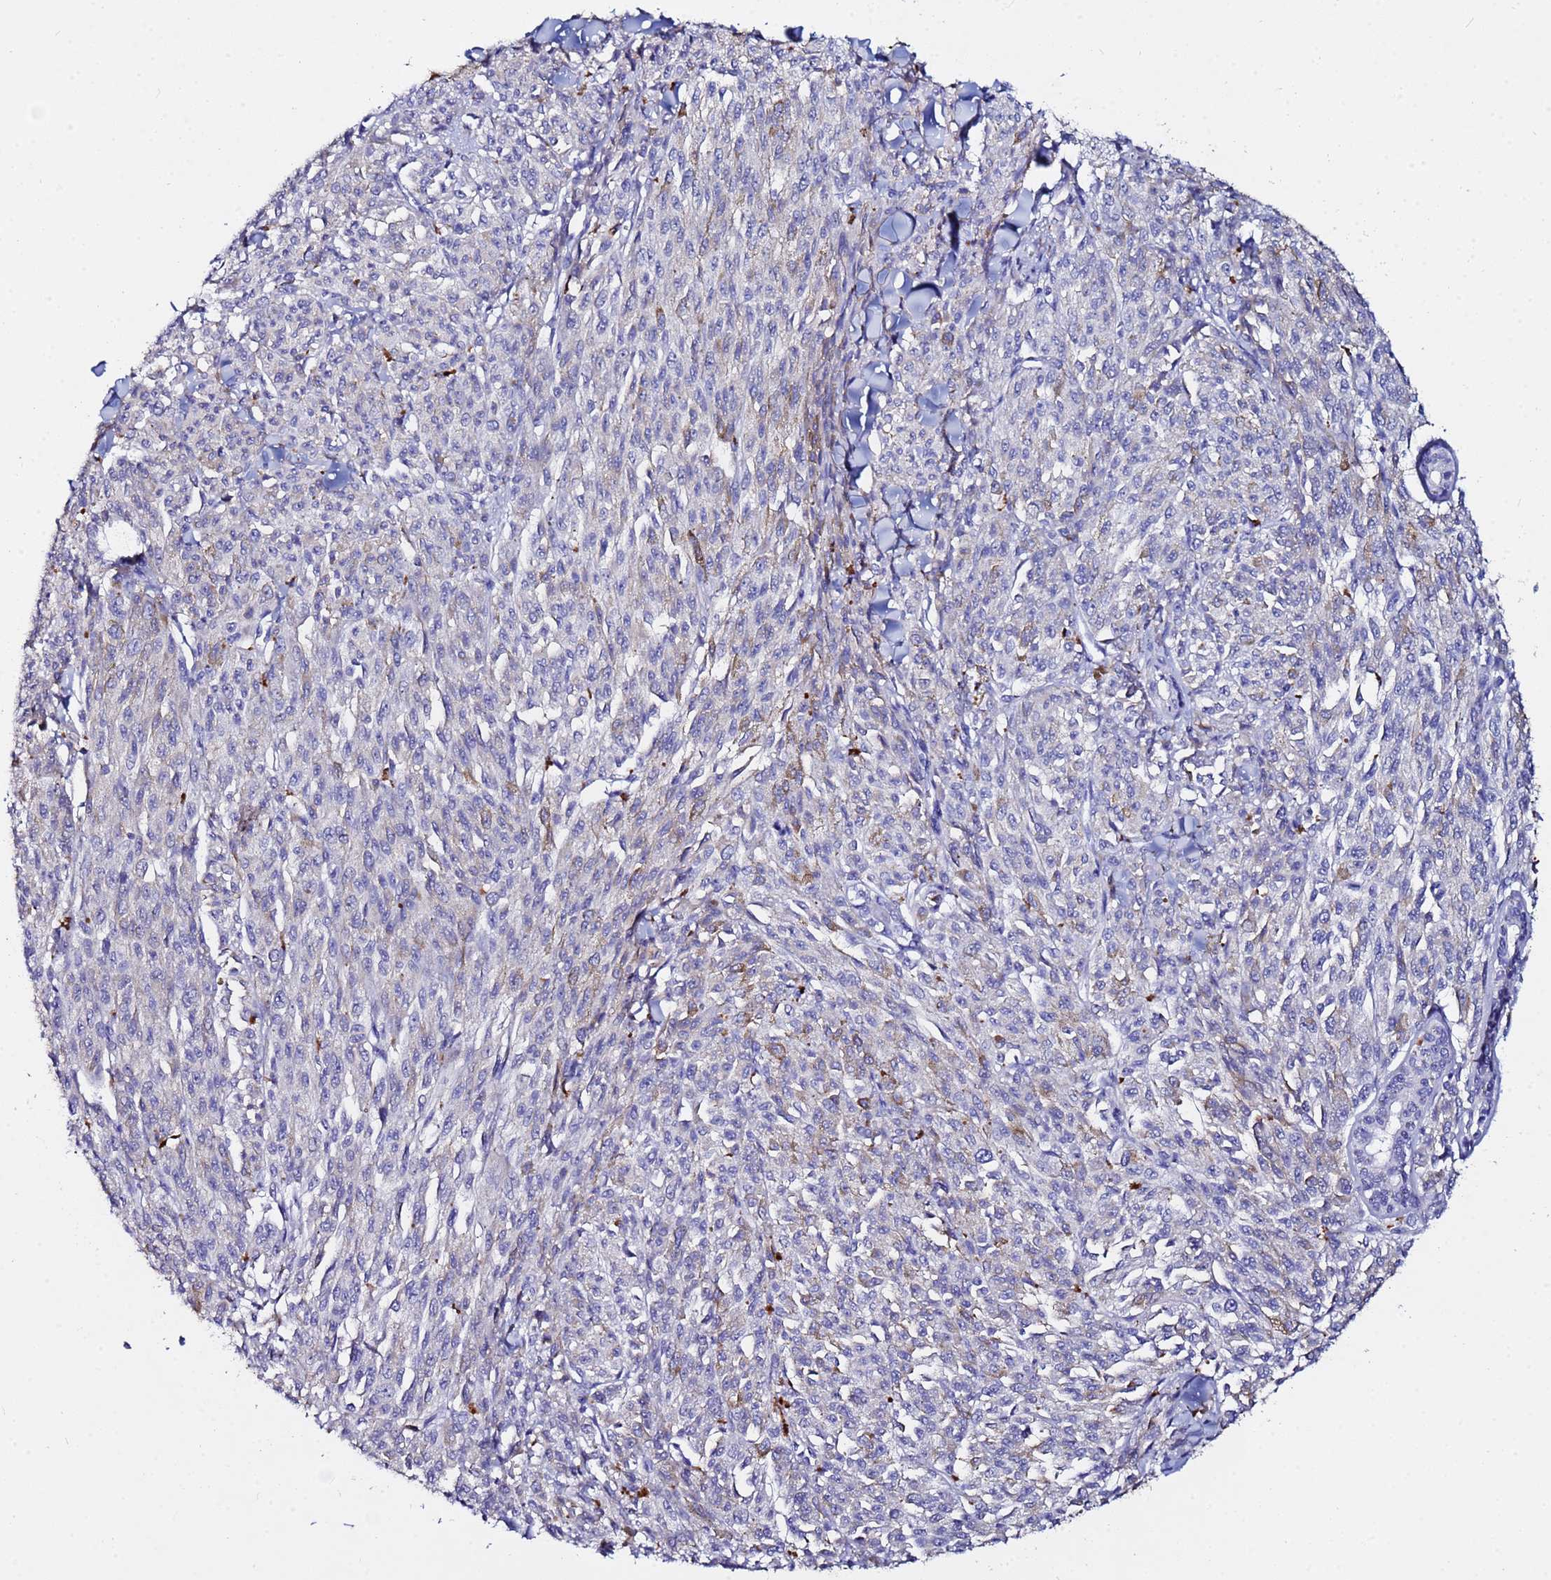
{"staining": {"intensity": "negative", "quantity": "none", "location": "none"}, "tissue": "melanoma", "cell_type": "Tumor cells", "image_type": "cancer", "snomed": [{"axis": "morphology", "description": "Malignant melanoma, NOS"}, {"axis": "topography", "description": "Skin"}], "caption": "This is a histopathology image of immunohistochemistry (IHC) staining of melanoma, which shows no staining in tumor cells.", "gene": "TUBAL3", "patient": {"sex": "female", "age": 52}}